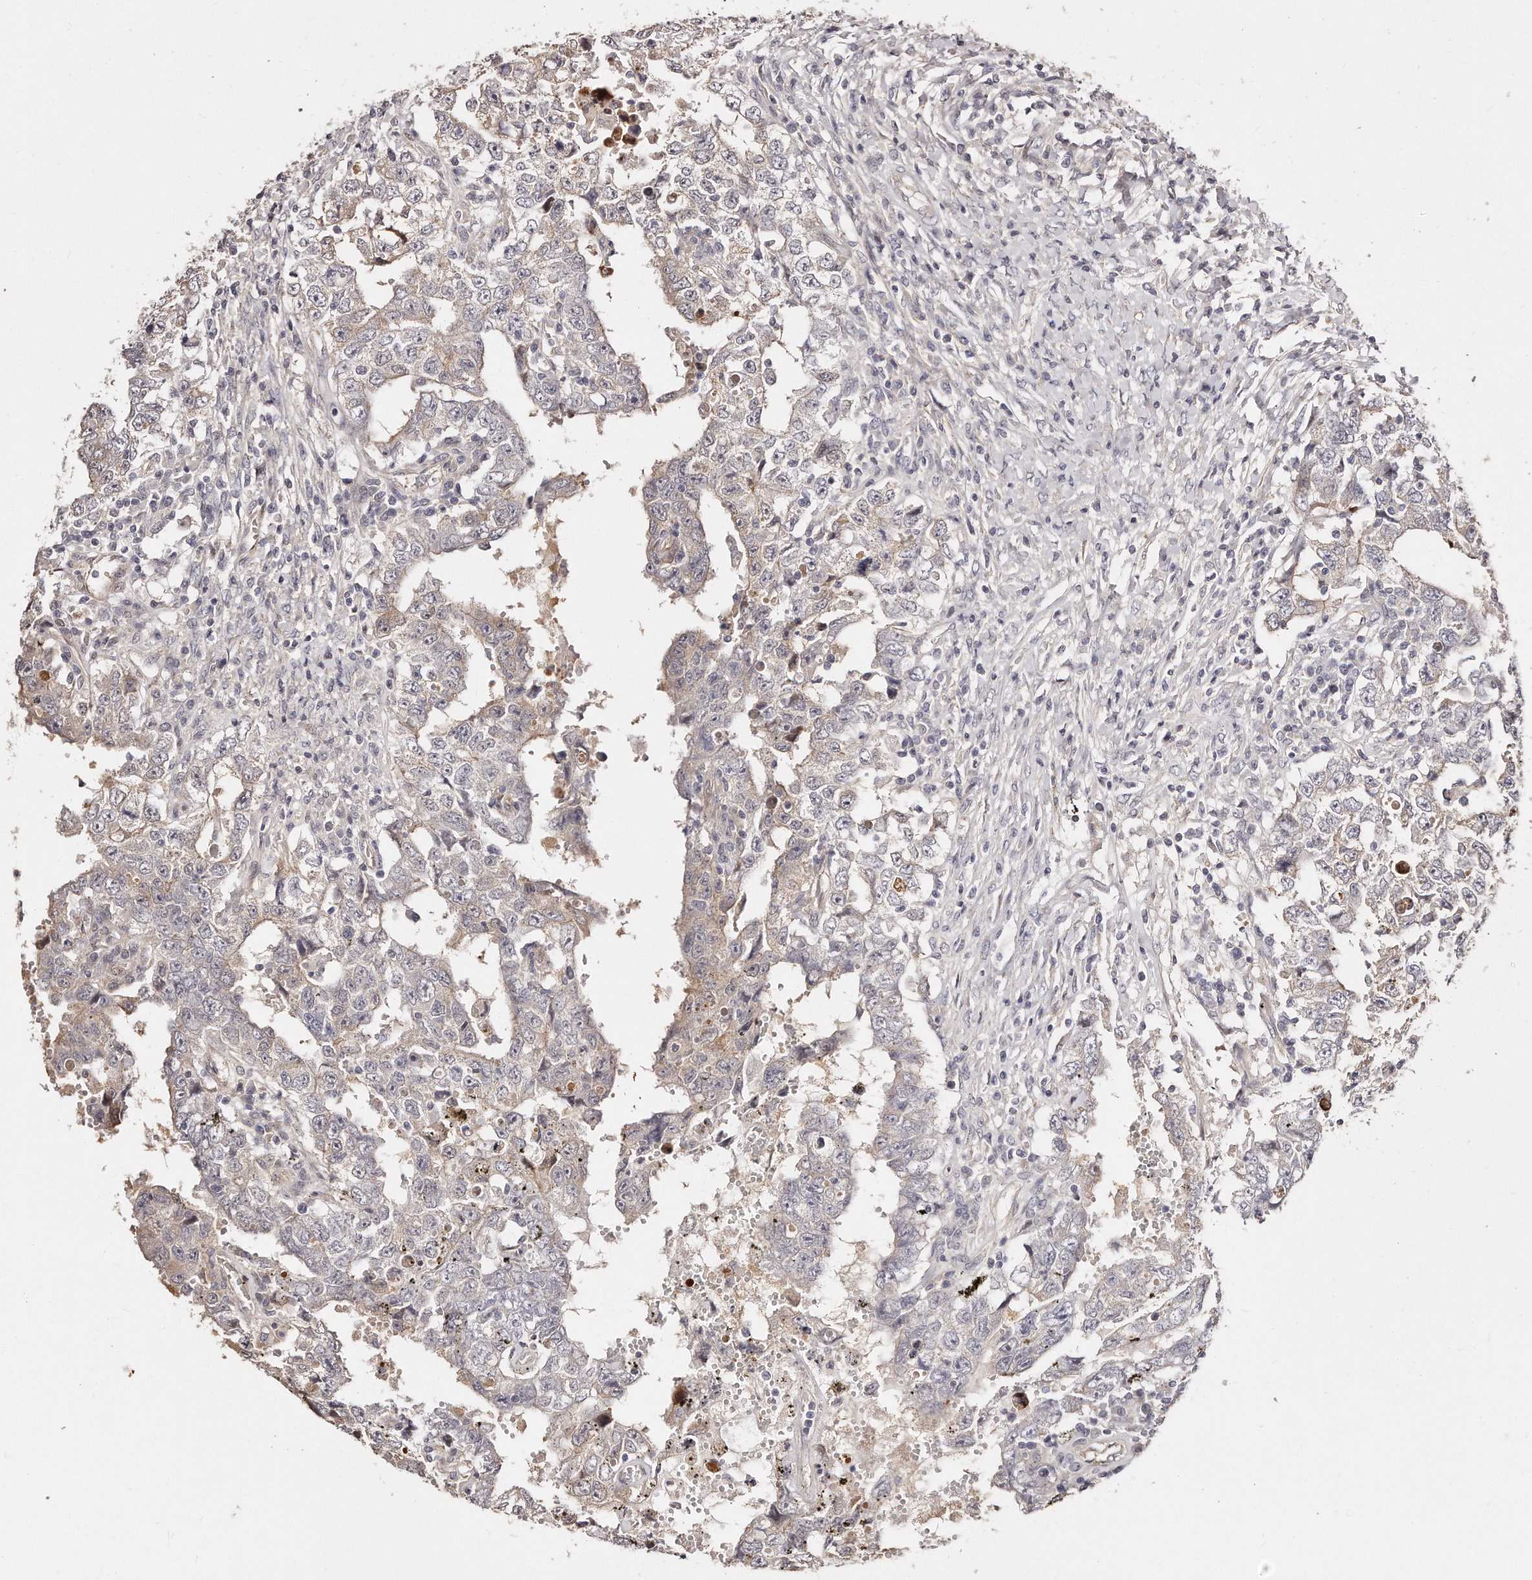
{"staining": {"intensity": "negative", "quantity": "none", "location": "none"}, "tissue": "testis cancer", "cell_type": "Tumor cells", "image_type": "cancer", "snomed": [{"axis": "morphology", "description": "Carcinoma, Embryonal, NOS"}, {"axis": "topography", "description": "Testis"}], "caption": "Embryonal carcinoma (testis) was stained to show a protein in brown. There is no significant expression in tumor cells. (DAB immunohistochemistry (IHC) with hematoxylin counter stain).", "gene": "CASZ1", "patient": {"sex": "male", "age": 26}}